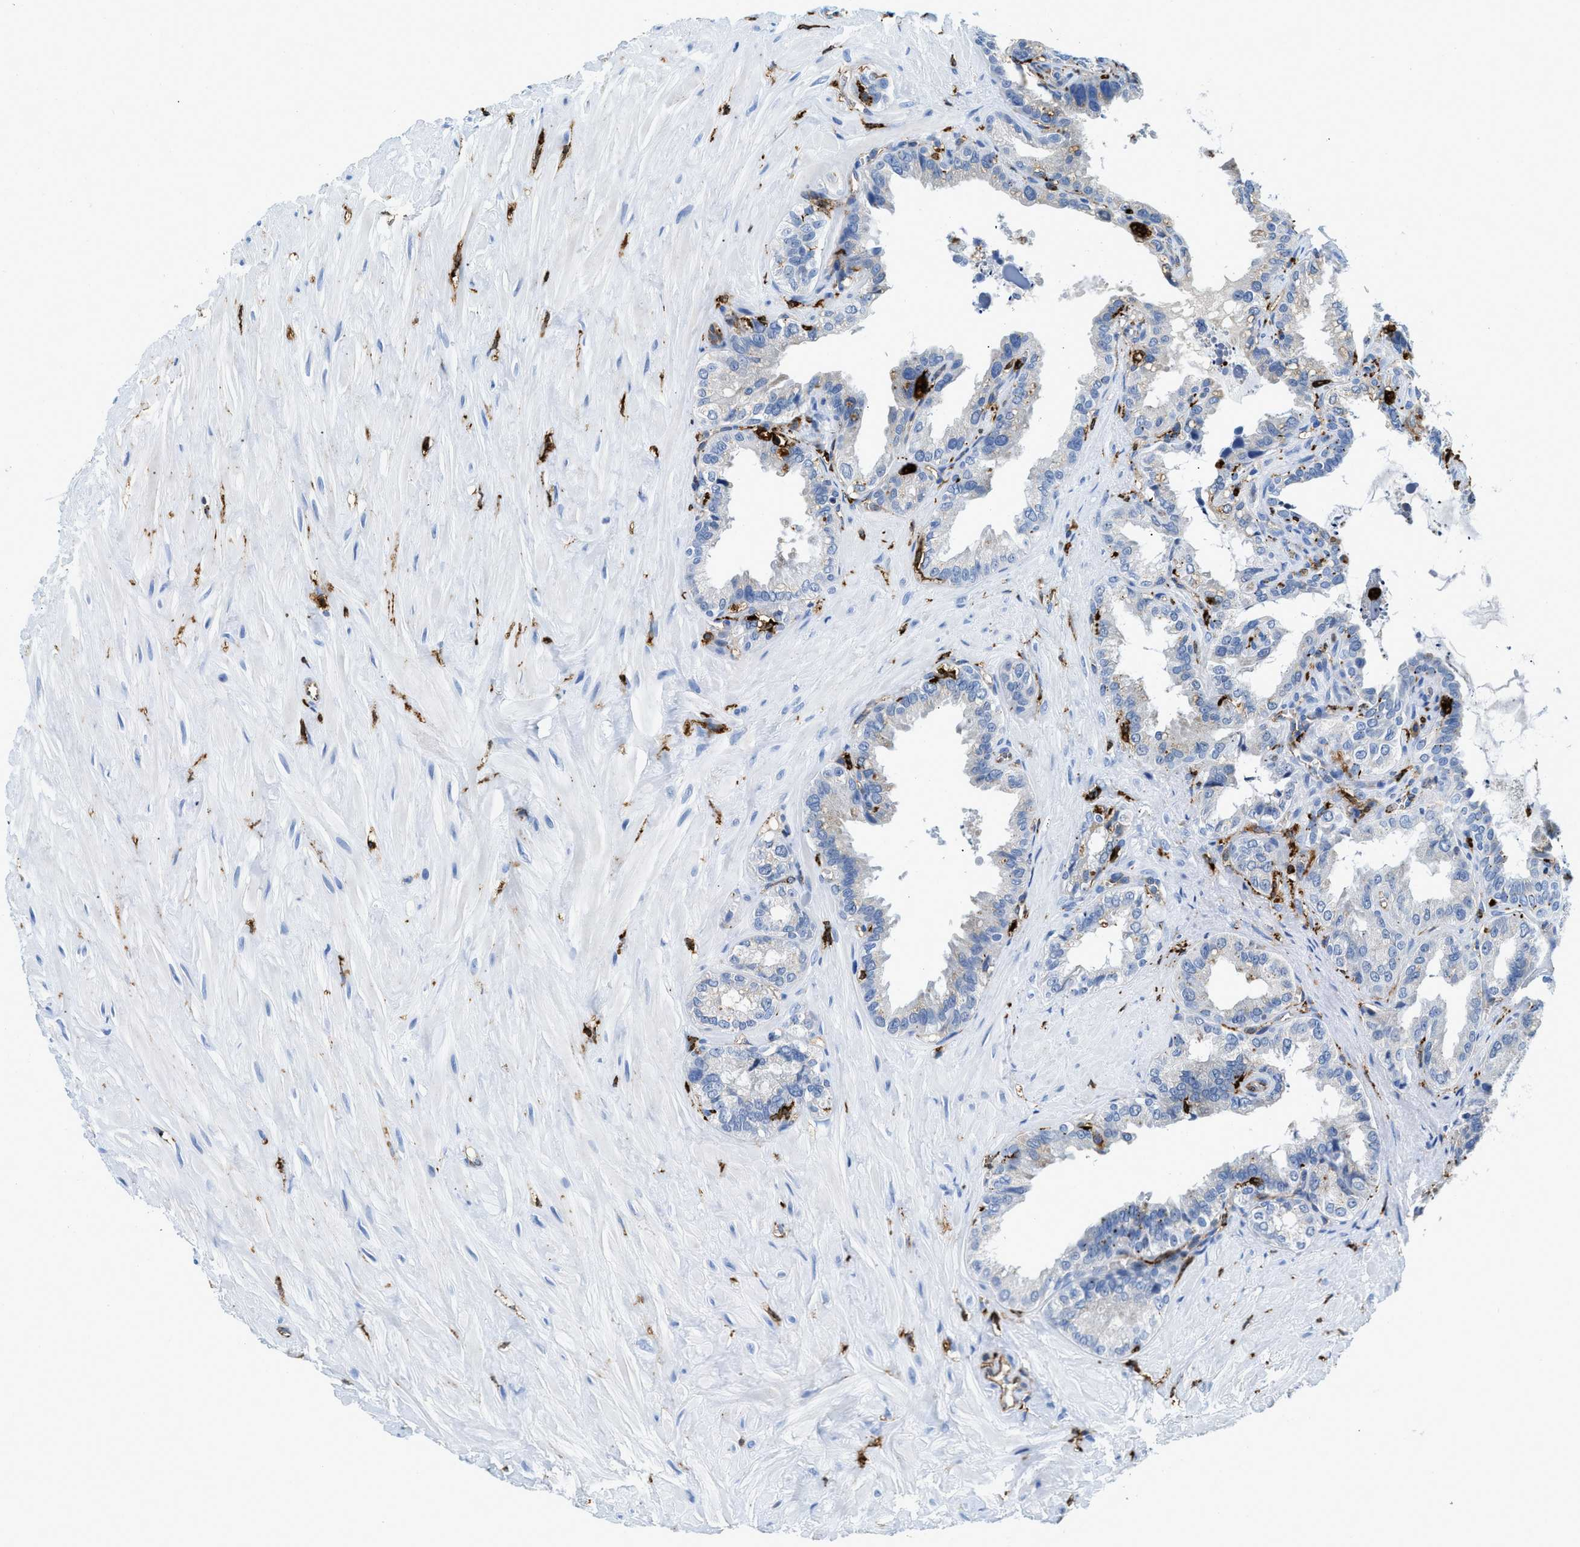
{"staining": {"intensity": "weak", "quantity": "25%-75%", "location": "cytoplasmic/membranous"}, "tissue": "seminal vesicle", "cell_type": "Glandular cells", "image_type": "normal", "snomed": [{"axis": "morphology", "description": "Normal tissue, NOS"}, {"axis": "topography", "description": "Seminal veicle"}], "caption": "Brown immunohistochemical staining in normal seminal vesicle reveals weak cytoplasmic/membranous expression in about 25%-75% of glandular cells. Nuclei are stained in blue.", "gene": "CD226", "patient": {"sex": "male", "age": 64}}